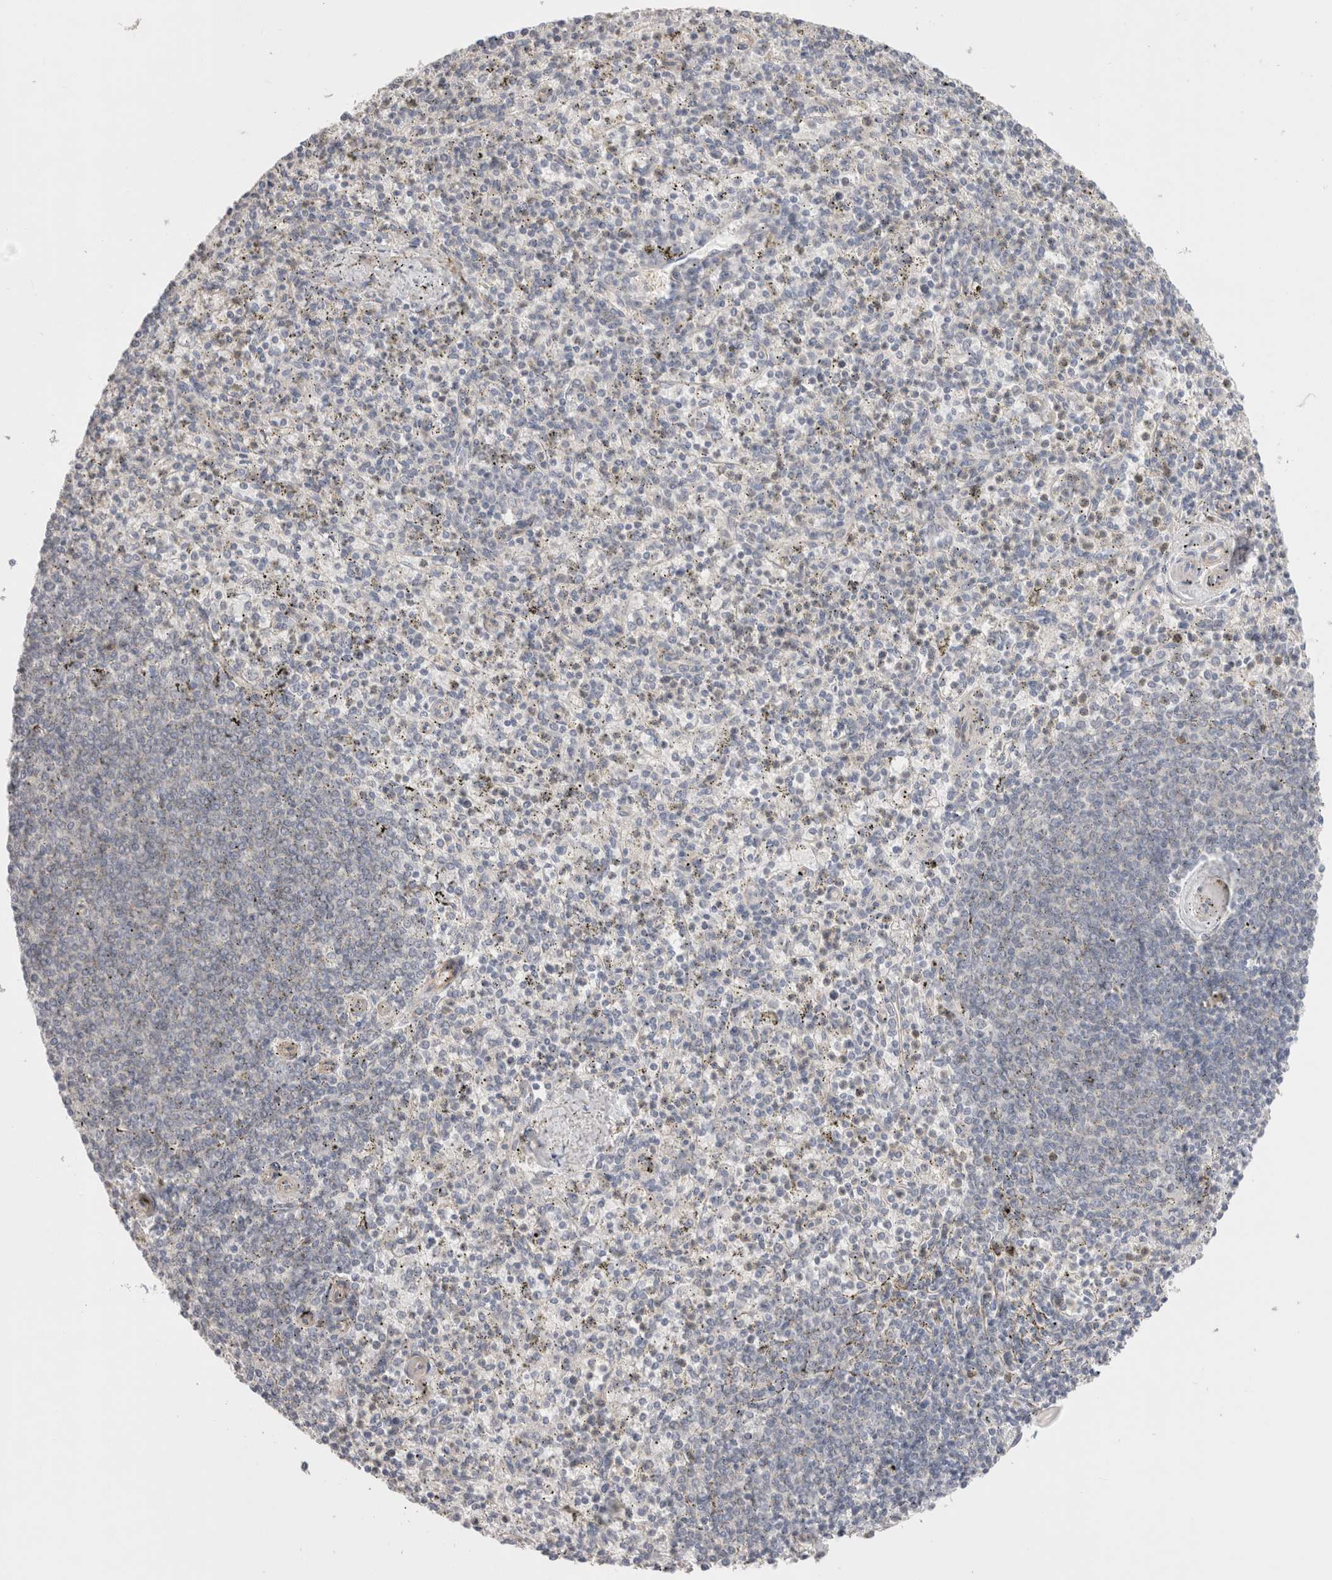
{"staining": {"intensity": "weak", "quantity": "<25%", "location": "cytoplasmic/membranous"}, "tissue": "spleen", "cell_type": "Cells in red pulp", "image_type": "normal", "snomed": [{"axis": "morphology", "description": "Normal tissue, NOS"}, {"axis": "topography", "description": "Spleen"}], "caption": "Histopathology image shows no significant protein positivity in cells in red pulp of normal spleen. (Immunohistochemistry, brightfield microscopy, high magnification).", "gene": "DMD", "patient": {"sex": "male", "age": 72}}